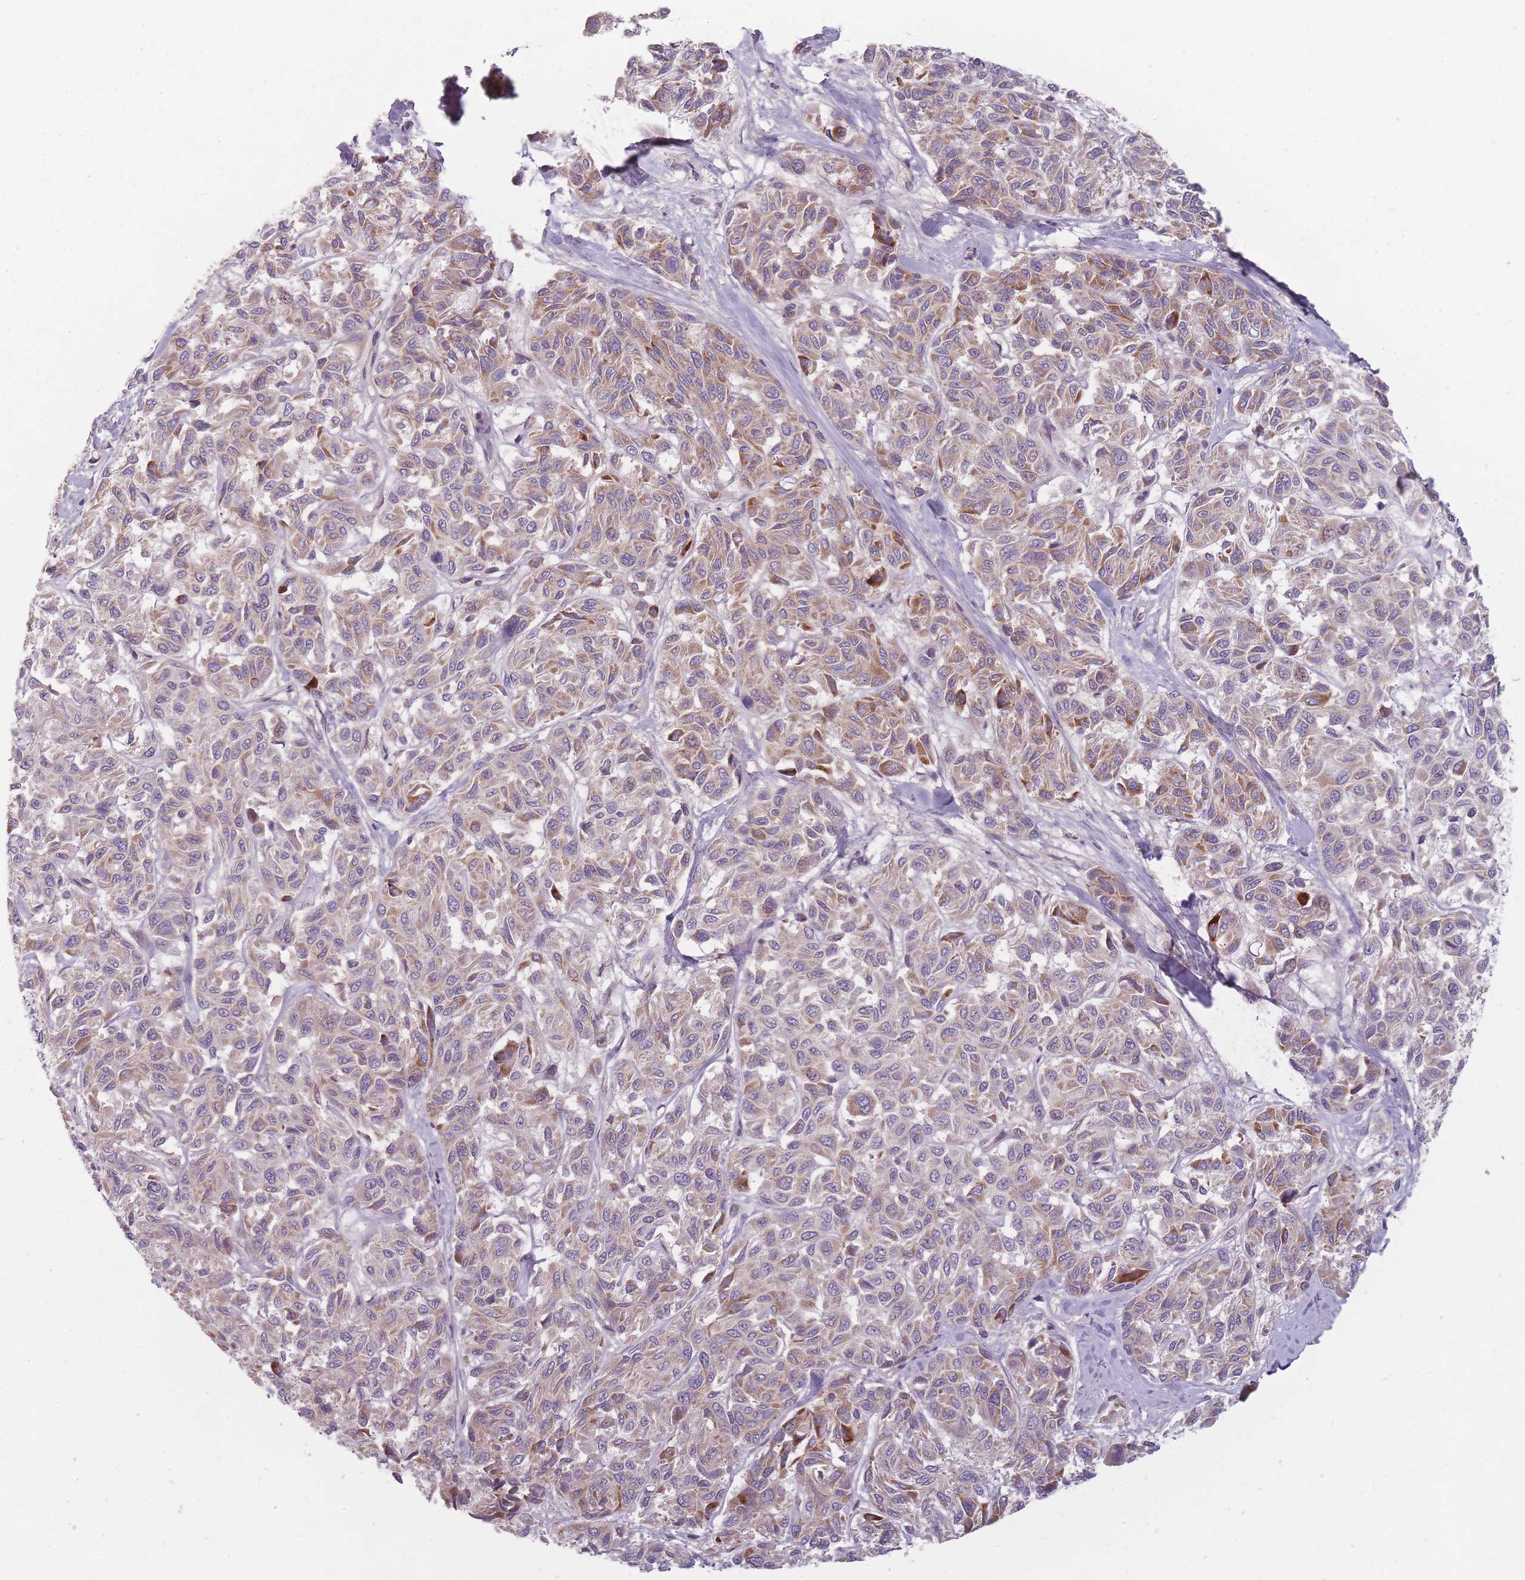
{"staining": {"intensity": "moderate", "quantity": "25%-75%", "location": "cytoplasmic/membranous"}, "tissue": "melanoma", "cell_type": "Tumor cells", "image_type": "cancer", "snomed": [{"axis": "morphology", "description": "Malignant melanoma, NOS"}, {"axis": "topography", "description": "Skin"}], "caption": "DAB immunohistochemical staining of melanoma shows moderate cytoplasmic/membranous protein staining in about 25%-75% of tumor cells.", "gene": "NT5DC2", "patient": {"sex": "female", "age": 66}}